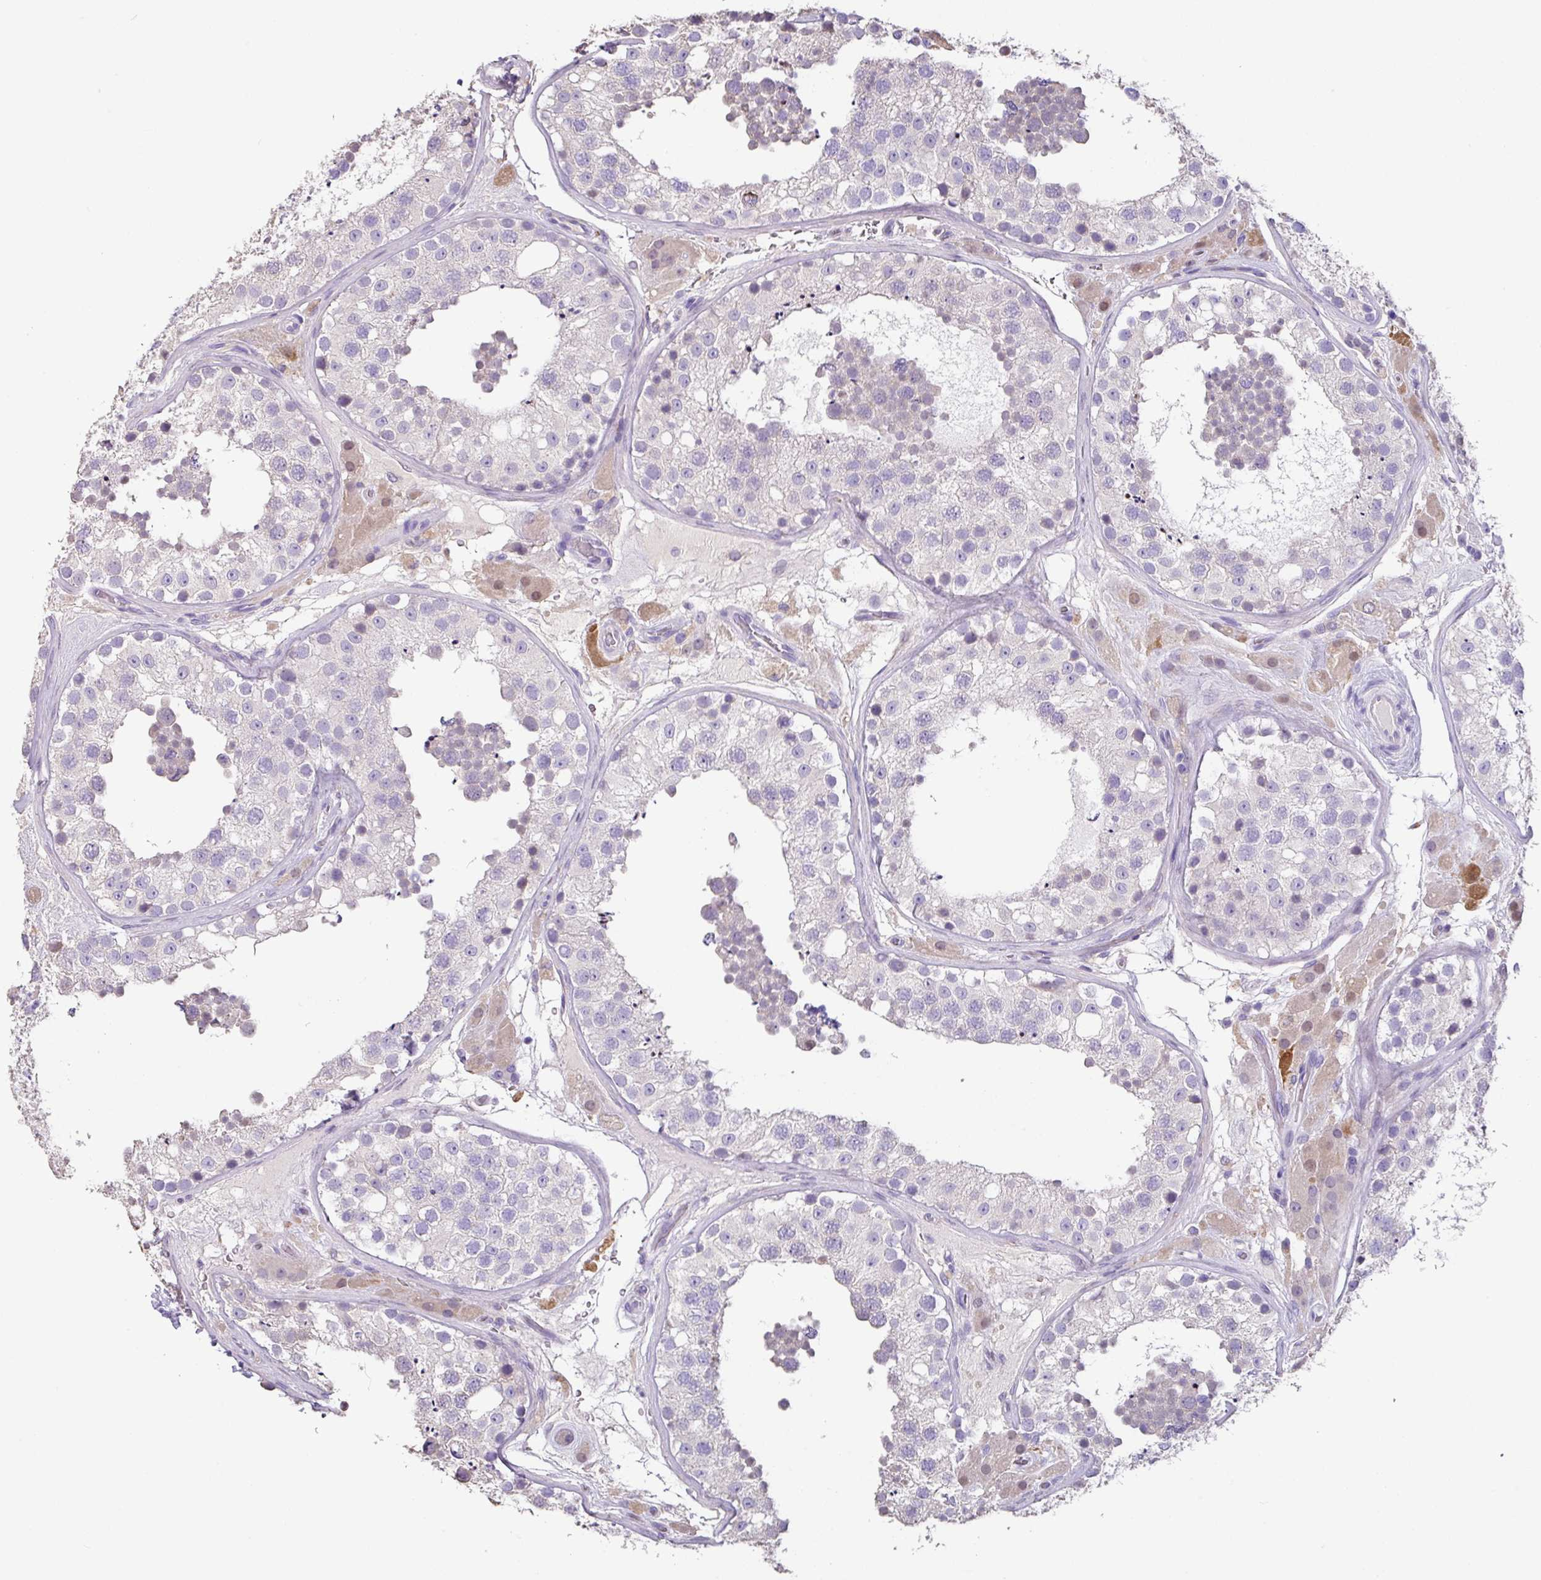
{"staining": {"intensity": "moderate", "quantity": "25%-75%", "location": "cytoplasmic/membranous,nuclear"}, "tissue": "testis", "cell_type": "Cells in seminiferous ducts", "image_type": "normal", "snomed": [{"axis": "morphology", "description": "Normal tissue, NOS"}, {"axis": "topography", "description": "Testis"}], "caption": "An image showing moderate cytoplasmic/membranous,nuclear expression in about 25%-75% of cells in seminiferous ducts in unremarkable testis, as visualized by brown immunohistochemical staining.", "gene": "ZG16", "patient": {"sex": "male", "age": 26}}